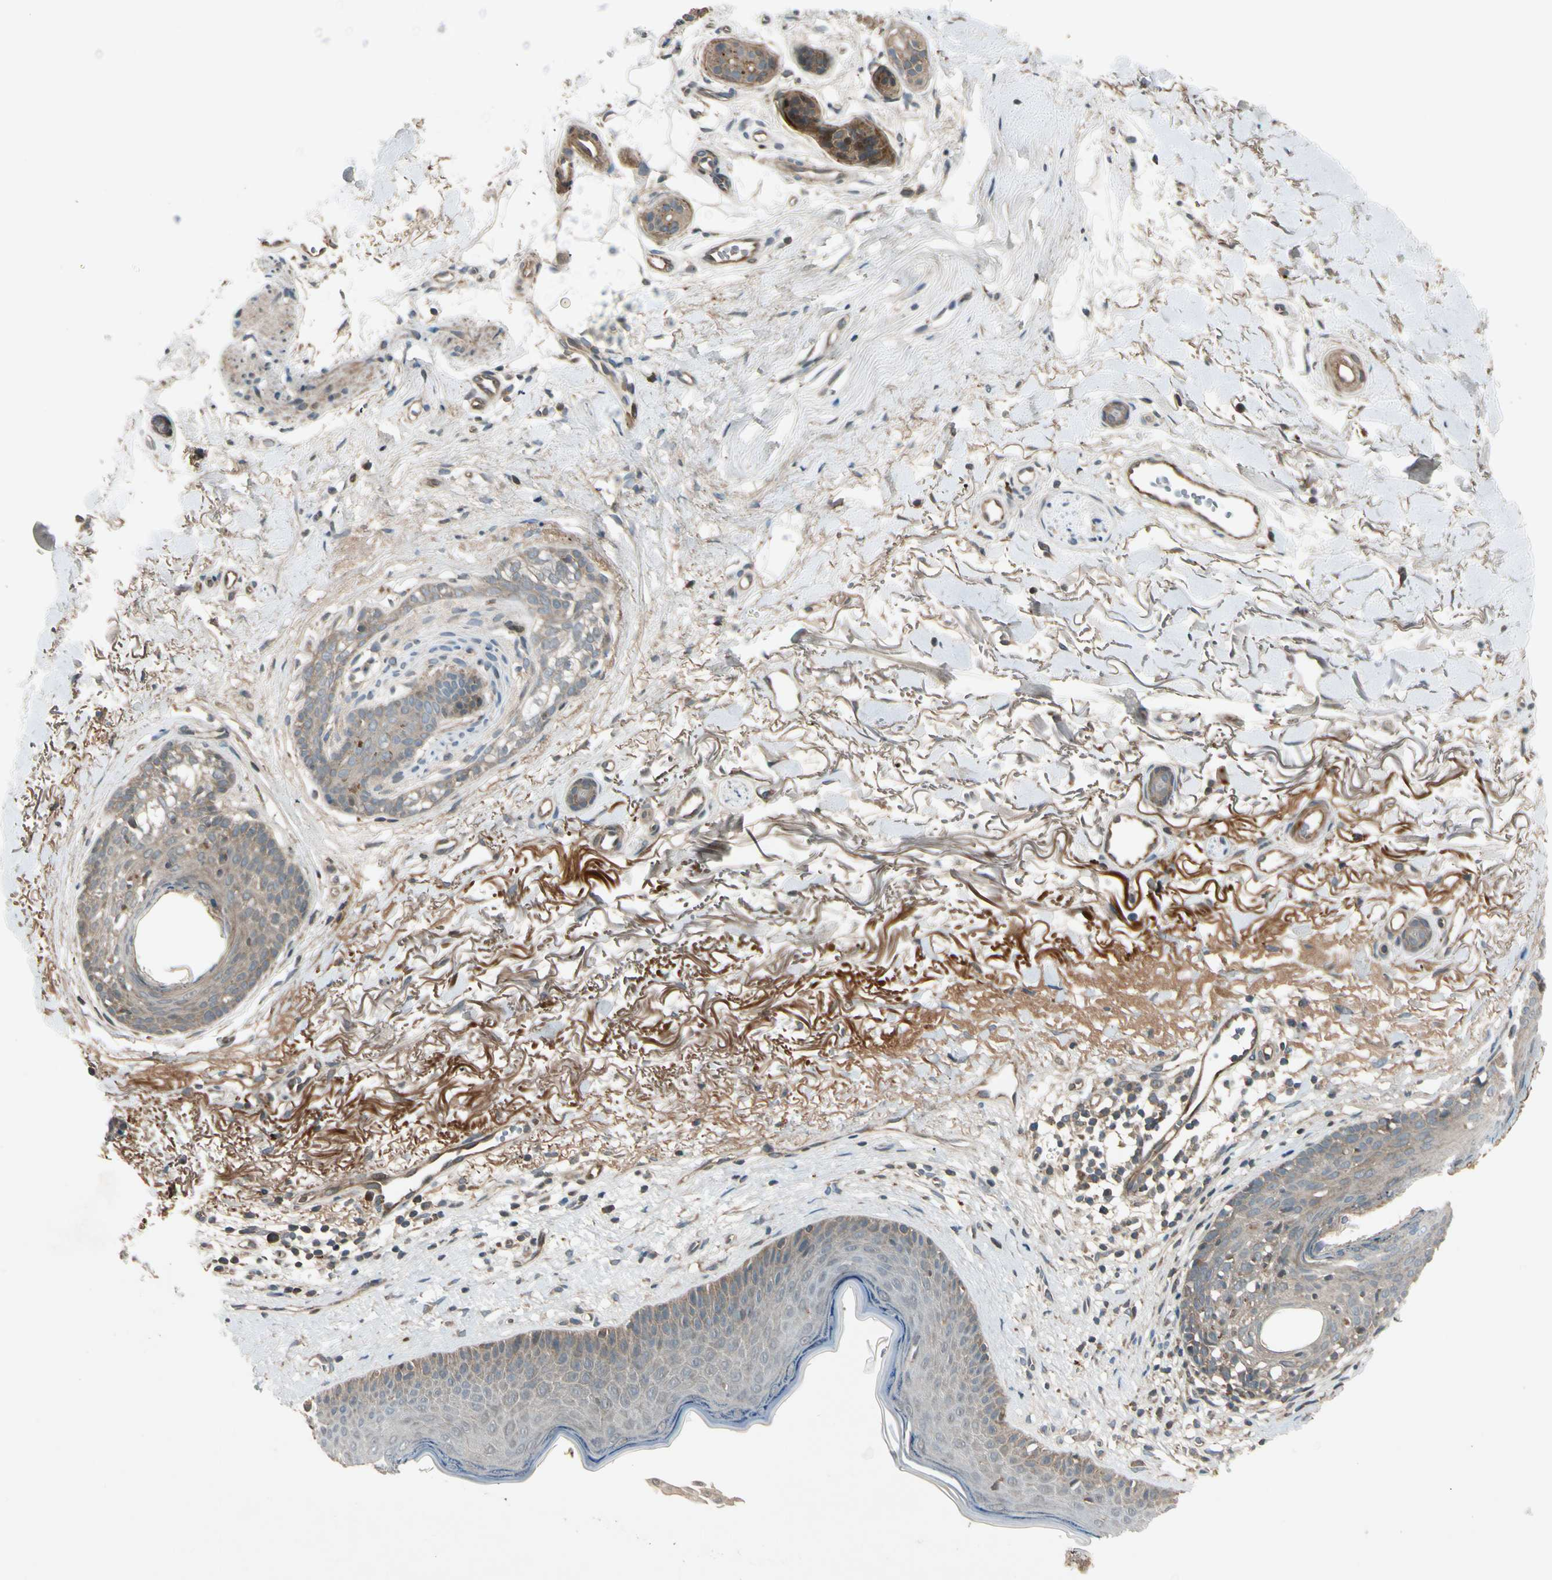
{"staining": {"intensity": "weak", "quantity": ">75%", "location": "cytoplasmic/membranous"}, "tissue": "skin cancer", "cell_type": "Tumor cells", "image_type": "cancer", "snomed": [{"axis": "morphology", "description": "Normal tissue, NOS"}, {"axis": "morphology", "description": "Basal cell carcinoma"}, {"axis": "topography", "description": "Skin"}], "caption": "Immunohistochemical staining of skin cancer exhibits low levels of weak cytoplasmic/membranous protein positivity in approximately >75% of tumor cells.", "gene": "ACVR1C", "patient": {"sex": "female", "age": 70}}